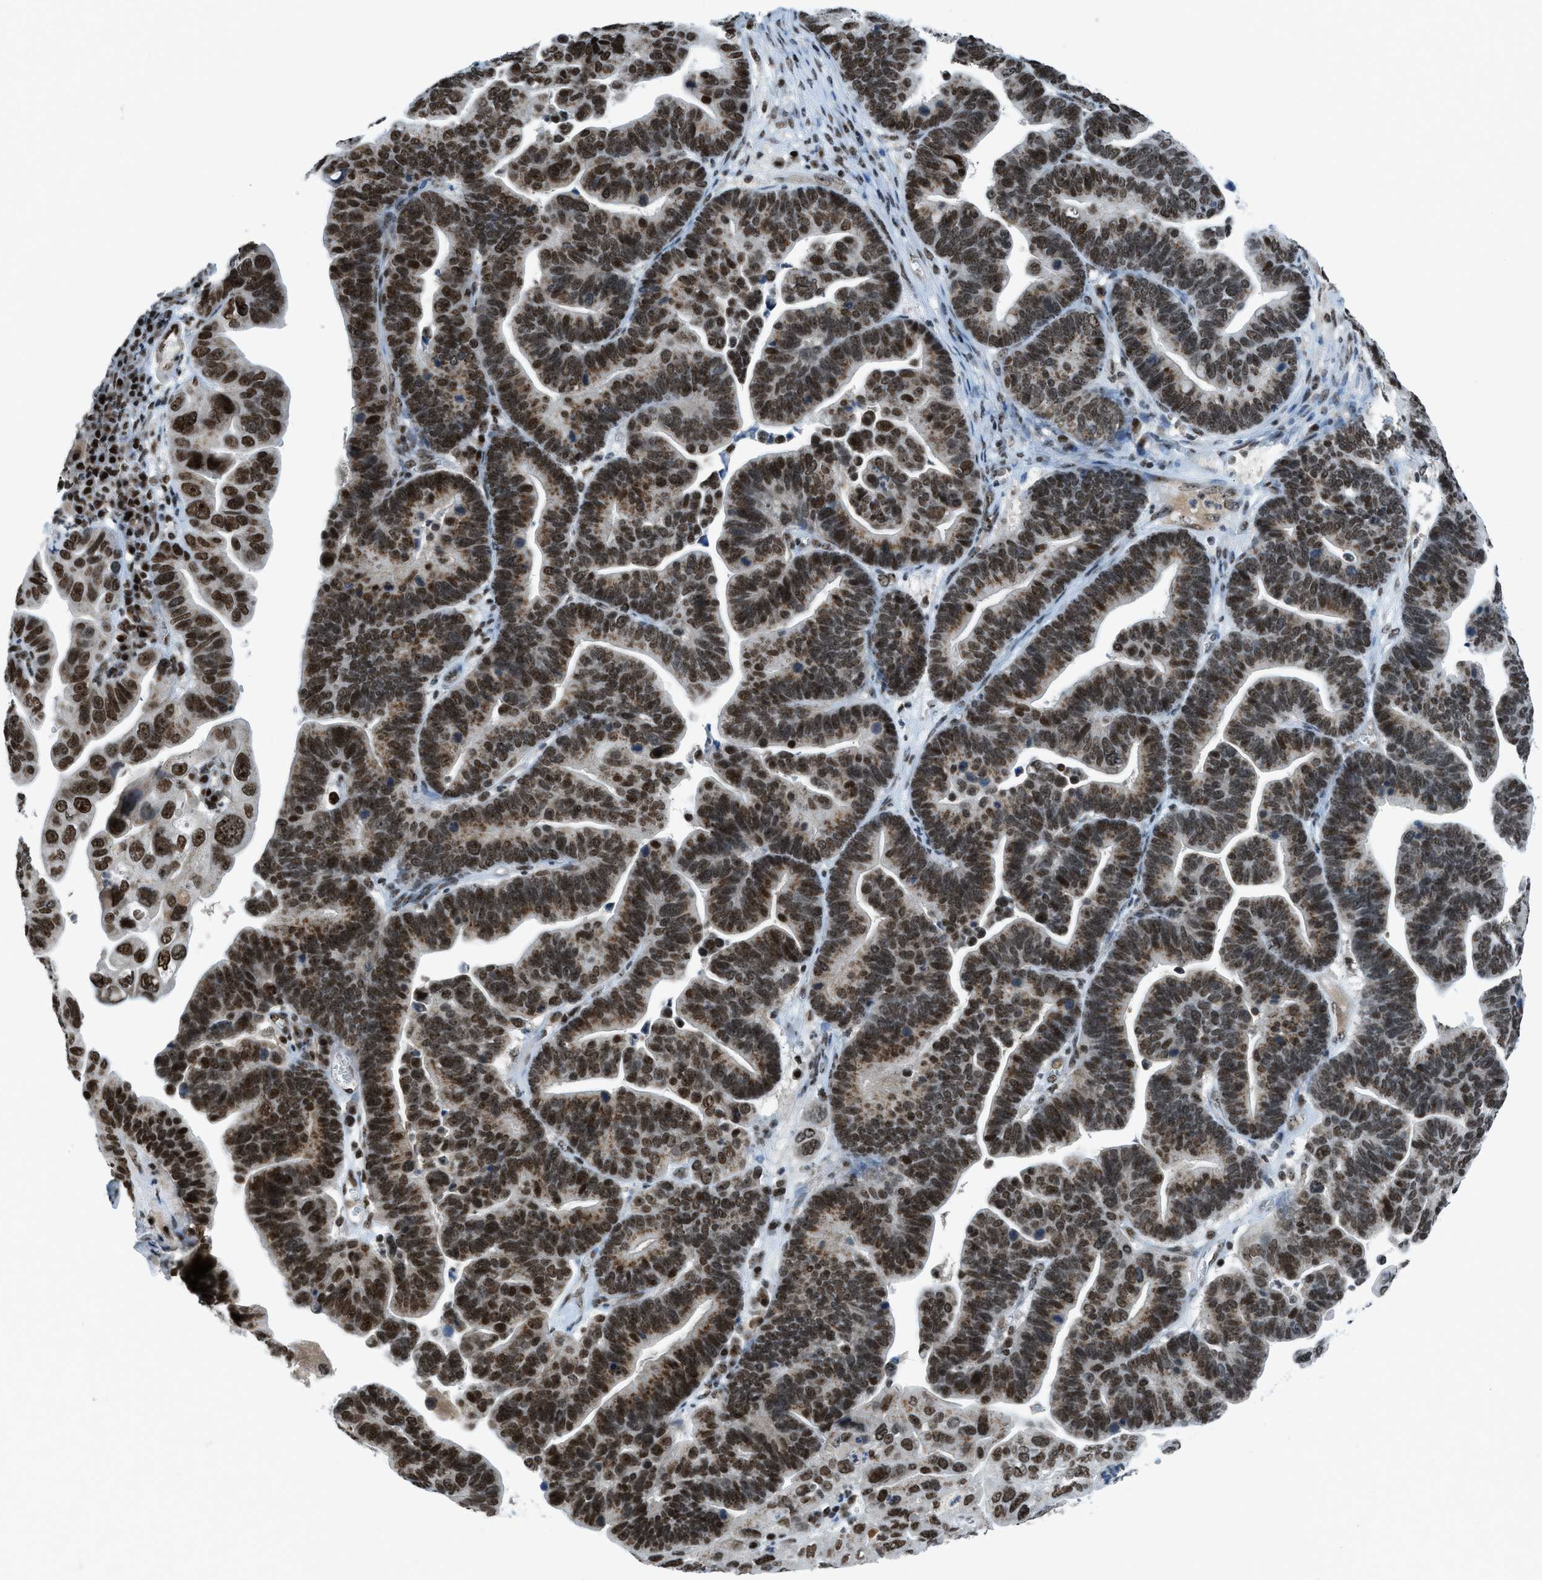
{"staining": {"intensity": "strong", "quantity": ">75%", "location": "nuclear"}, "tissue": "ovarian cancer", "cell_type": "Tumor cells", "image_type": "cancer", "snomed": [{"axis": "morphology", "description": "Cystadenocarcinoma, serous, NOS"}, {"axis": "topography", "description": "Ovary"}], "caption": "This histopathology image demonstrates immunohistochemistry staining of human ovarian cancer, with high strong nuclear staining in approximately >75% of tumor cells.", "gene": "RAD51B", "patient": {"sex": "female", "age": 56}}